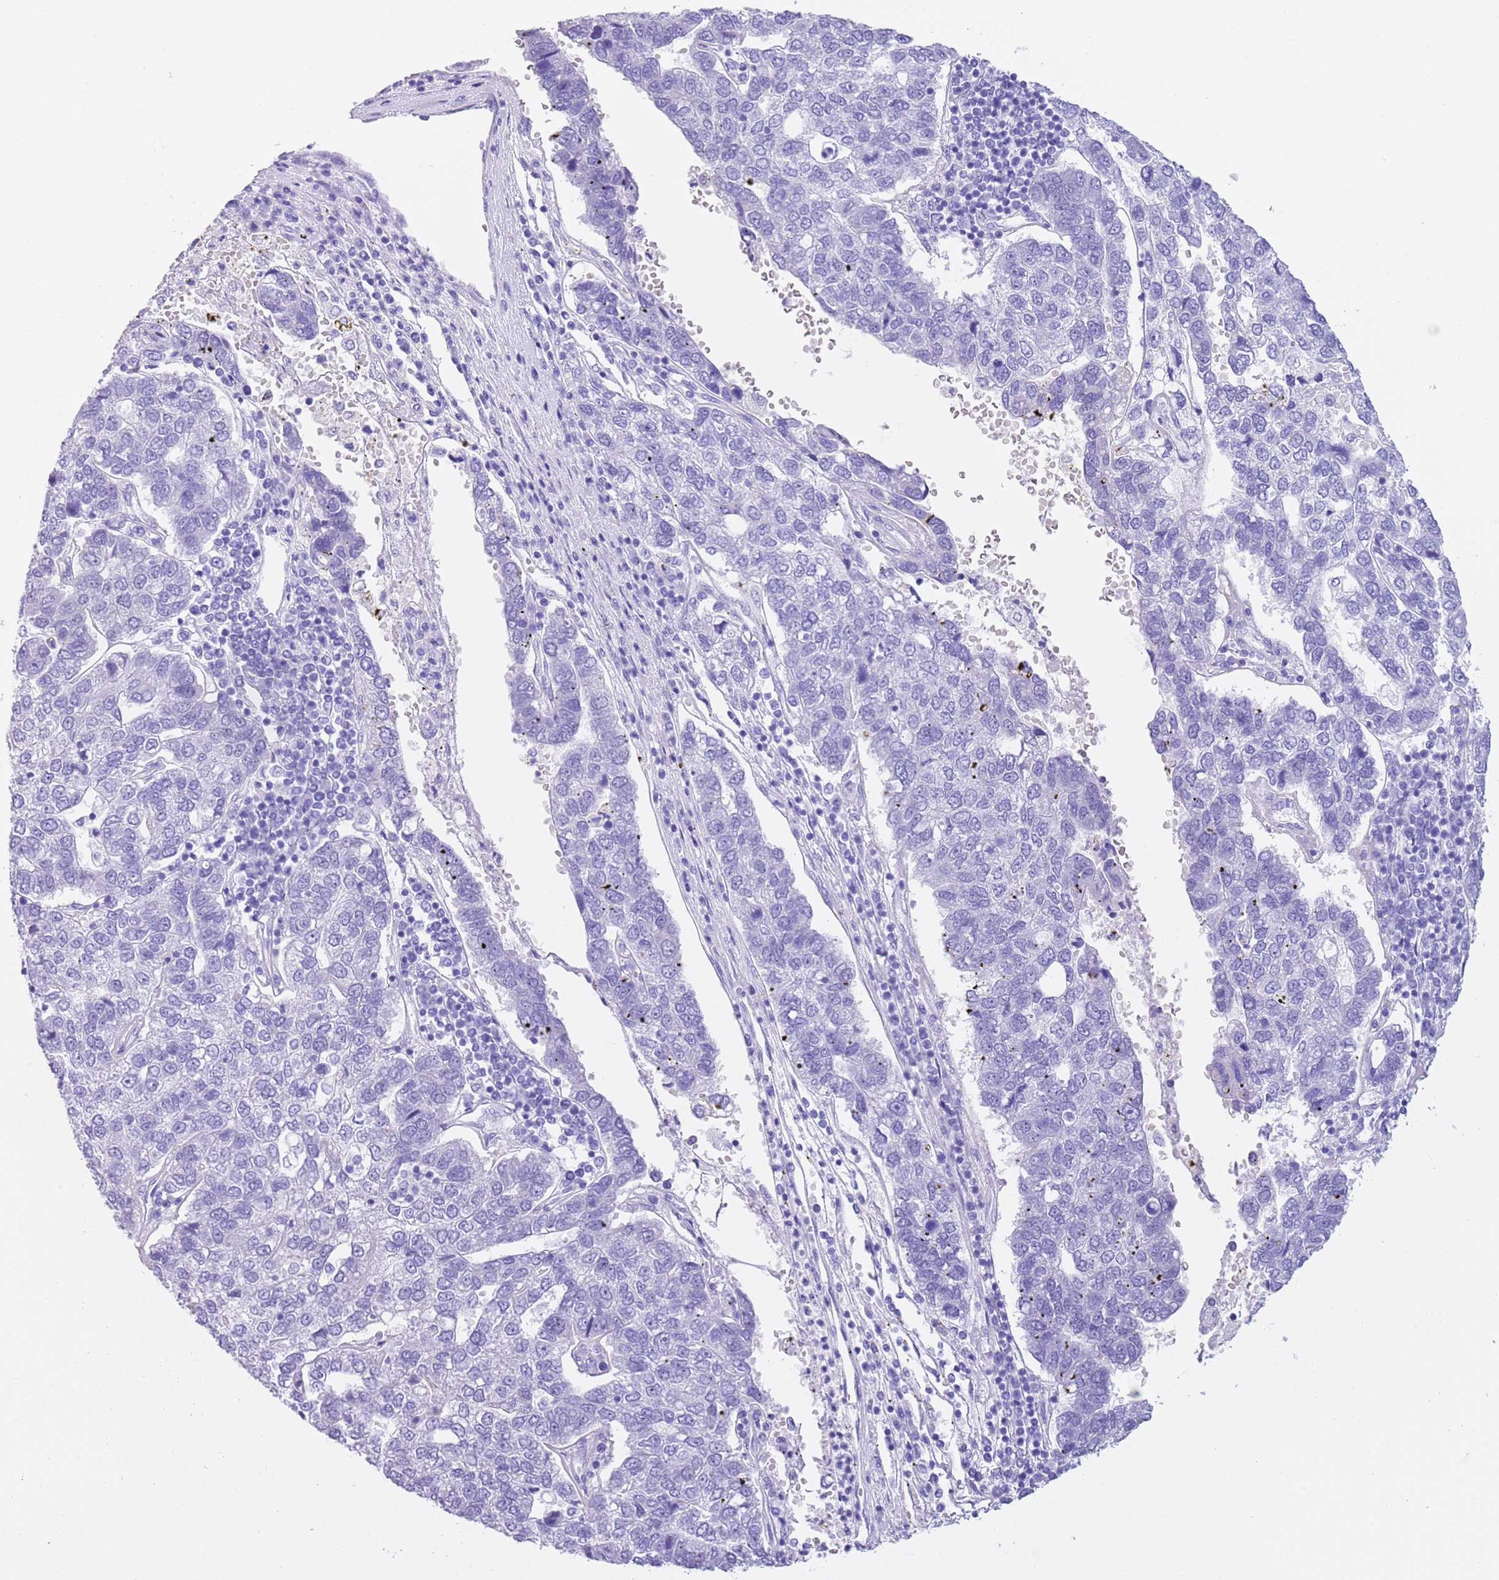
{"staining": {"intensity": "negative", "quantity": "none", "location": "none"}, "tissue": "pancreatic cancer", "cell_type": "Tumor cells", "image_type": "cancer", "snomed": [{"axis": "morphology", "description": "Adenocarcinoma, NOS"}, {"axis": "topography", "description": "Pancreas"}], "caption": "High magnification brightfield microscopy of adenocarcinoma (pancreatic) stained with DAB (3,3'-diaminobenzidine) (brown) and counterstained with hematoxylin (blue): tumor cells show no significant positivity. (Stains: DAB (3,3'-diaminobenzidine) IHC with hematoxylin counter stain, Microscopy: brightfield microscopy at high magnification).", "gene": "TMEM185B", "patient": {"sex": "female", "age": 61}}